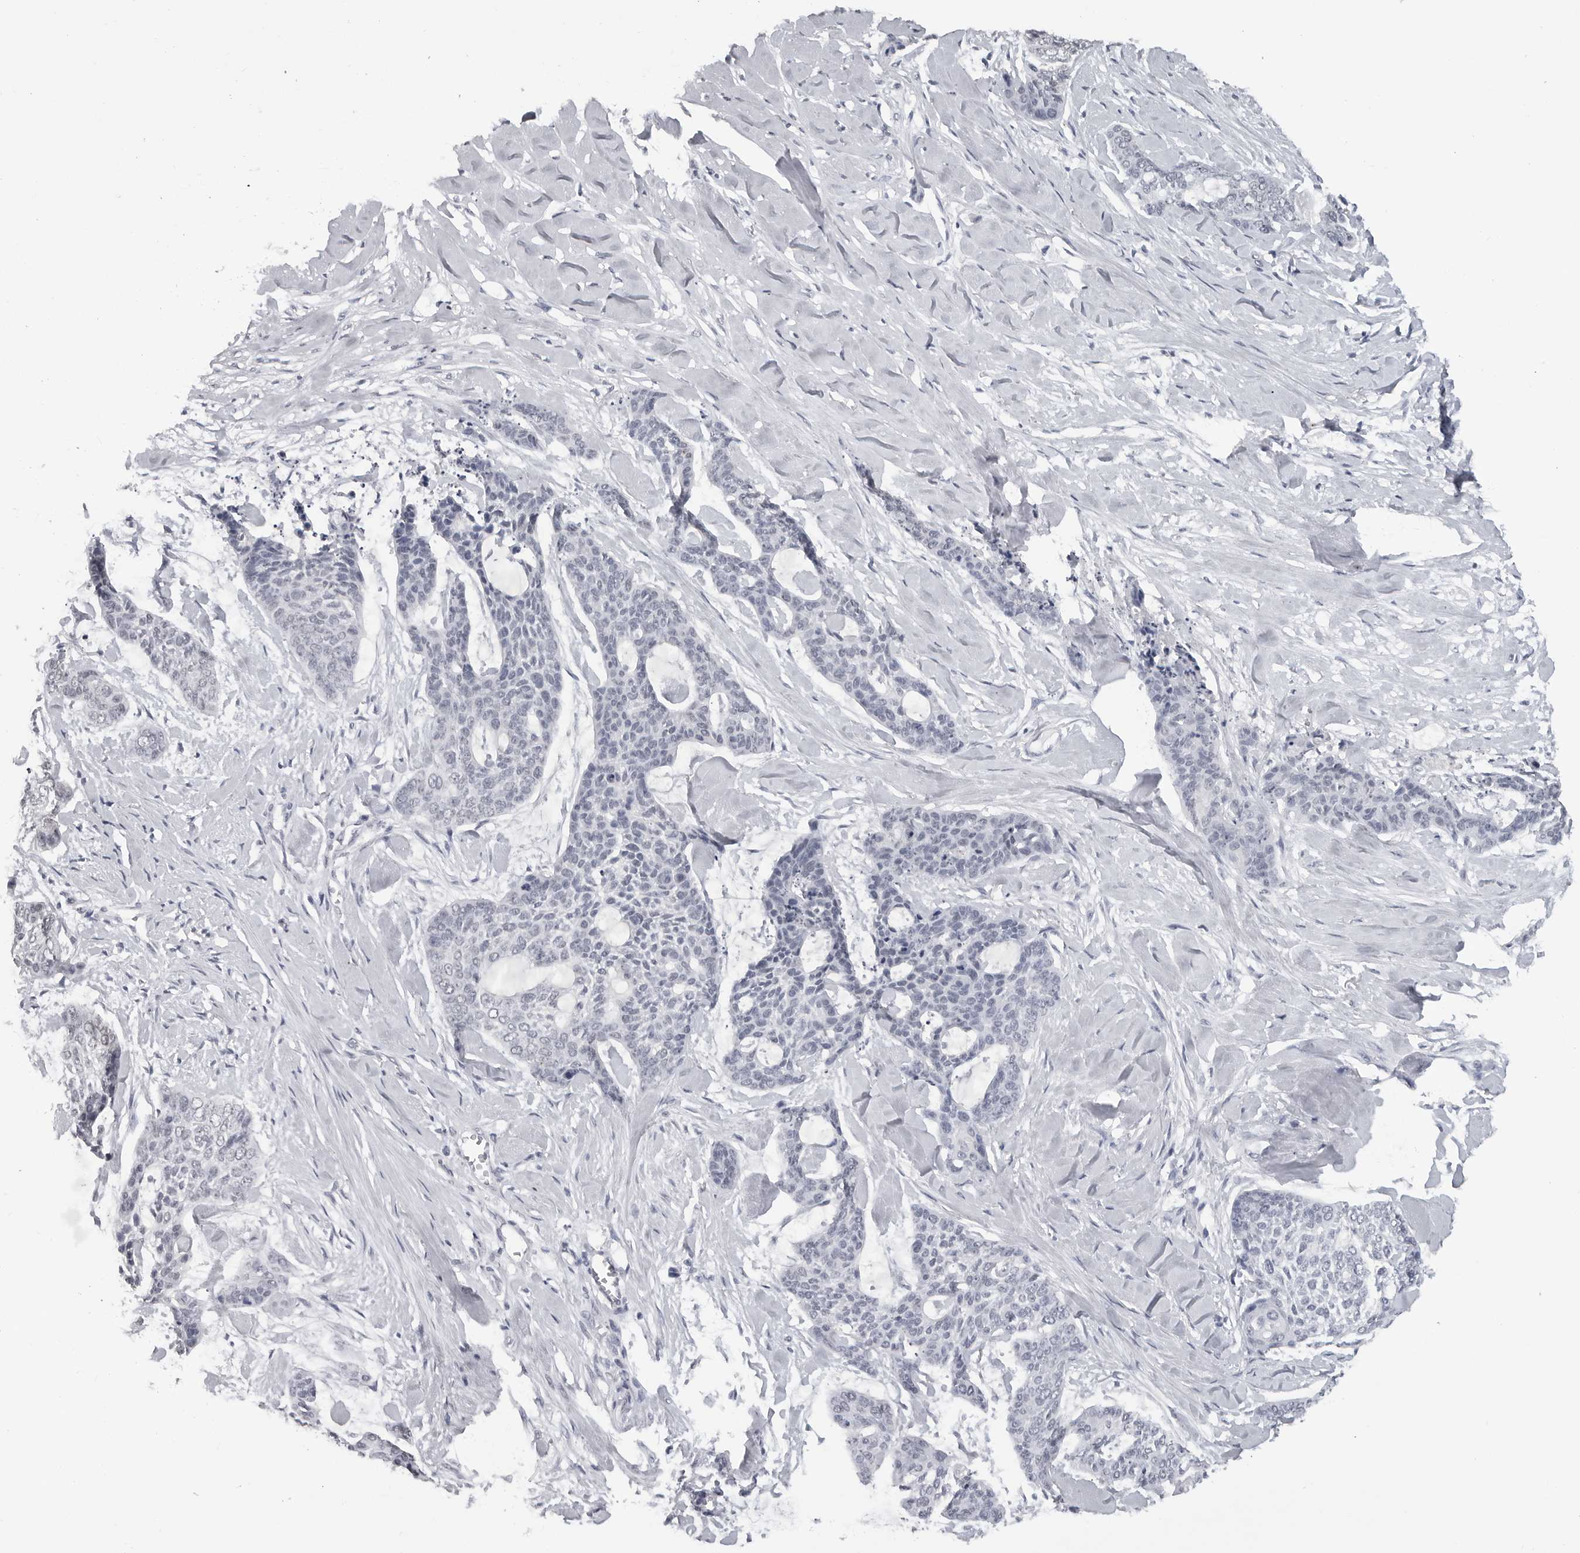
{"staining": {"intensity": "negative", "quantity": "none", "location": "none"}, "tissue": "skin cancer", "cell_type": "Tumor cells", "image_type": "cancer", "snomed": [{"axis": "morphology", "description": "Basal cell carcinoma"}, {"axis": "topography", "description": "Skin"}], "caption": "This is an immunohistochemistry micrograph of human skin basal cell carcinoma. There is no expression in tumor cells.", "gene": "DDX54", "patient": {"sex": "female", "age": 64}}